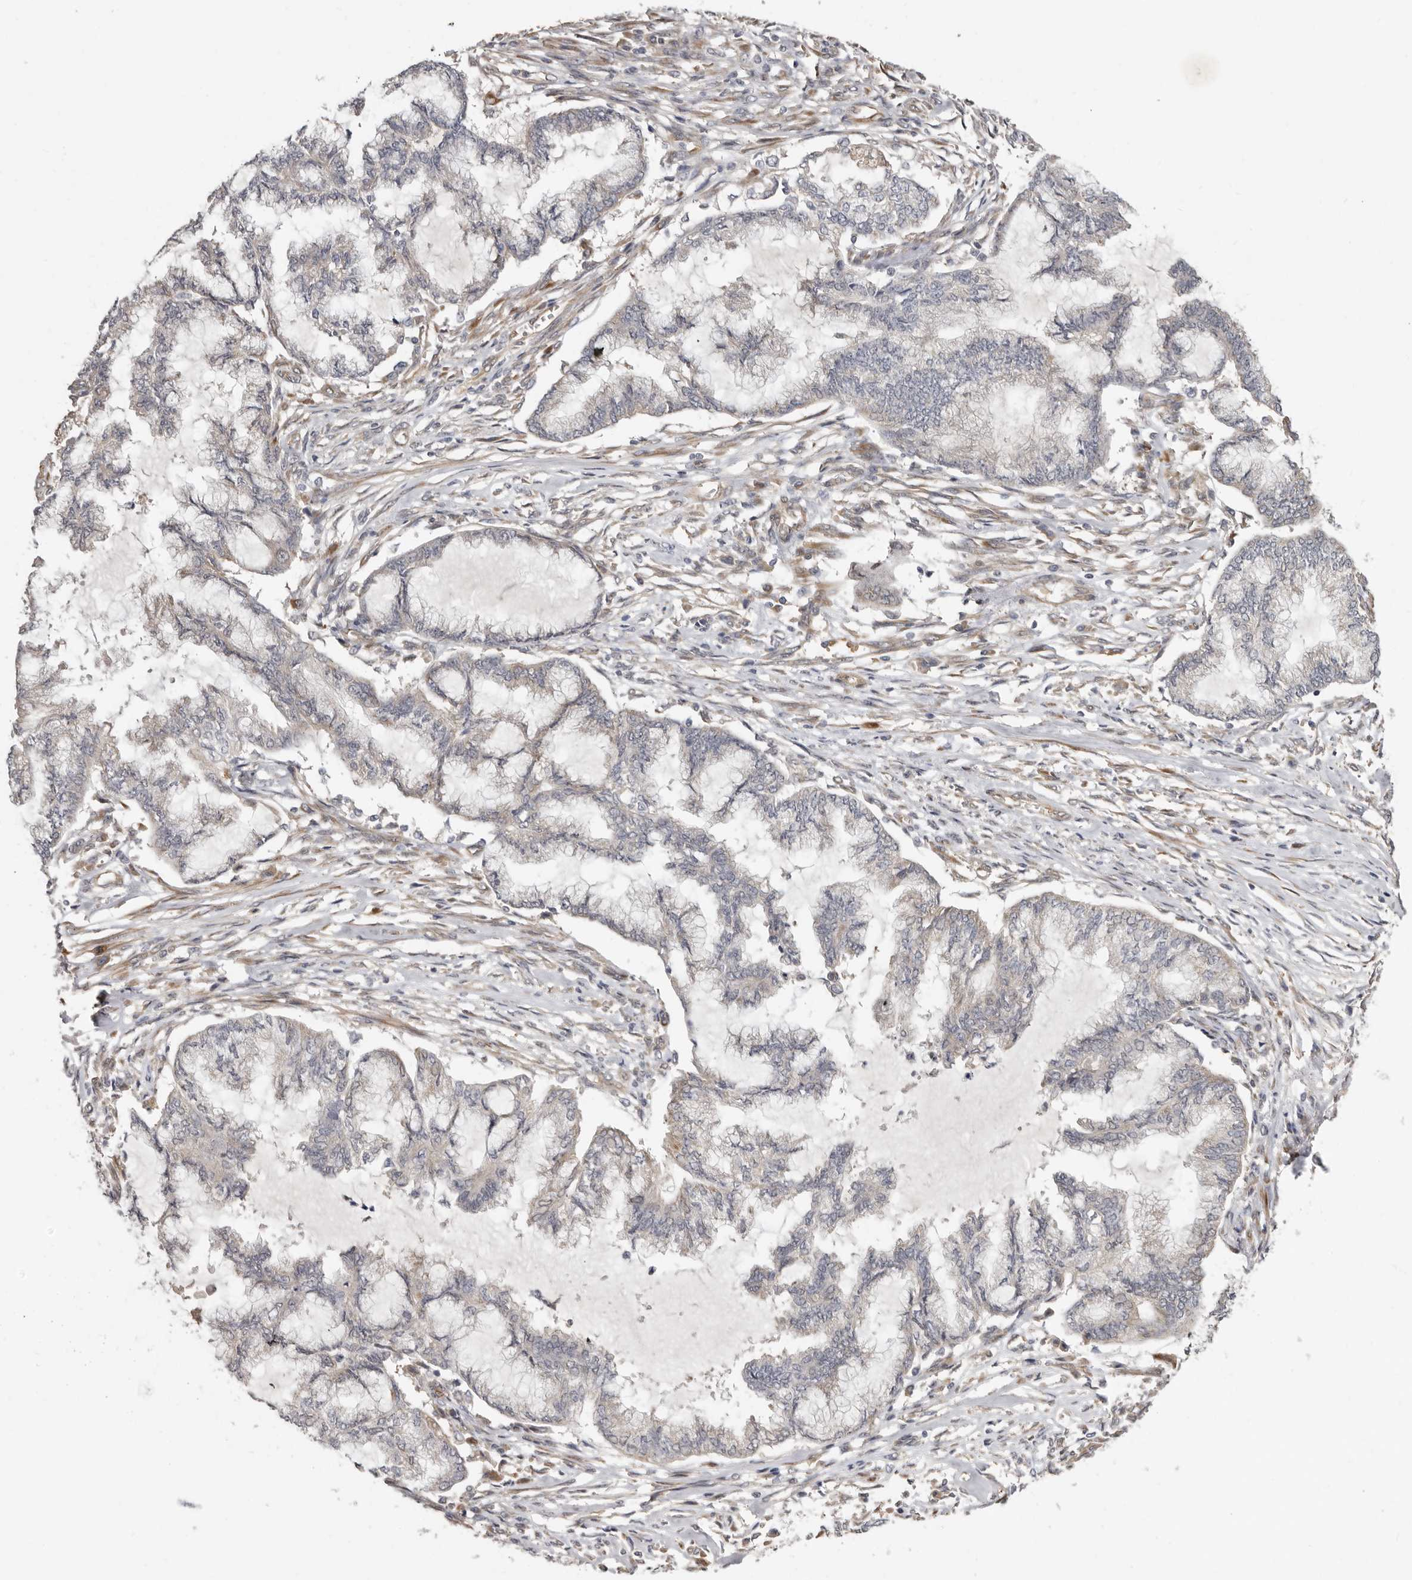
{"staining": {"intensity": "negative", "quantity": "none", "location": "none"}, "tissue": "endometrial cancer", "cell_type": "Tumor cells", "image_type": "cancer", "snomed": [{"axis": "morphology", "description": "Adenocarcinoma, NOS"}, {"axis": "topography", "description": "Endometrium"}], "caption": "Endometrial cancer stained for a protein using IHC exhibits no expression tumor cells.", "gene": "SBDS", "patient": {"sex": "female", "age": 86}}